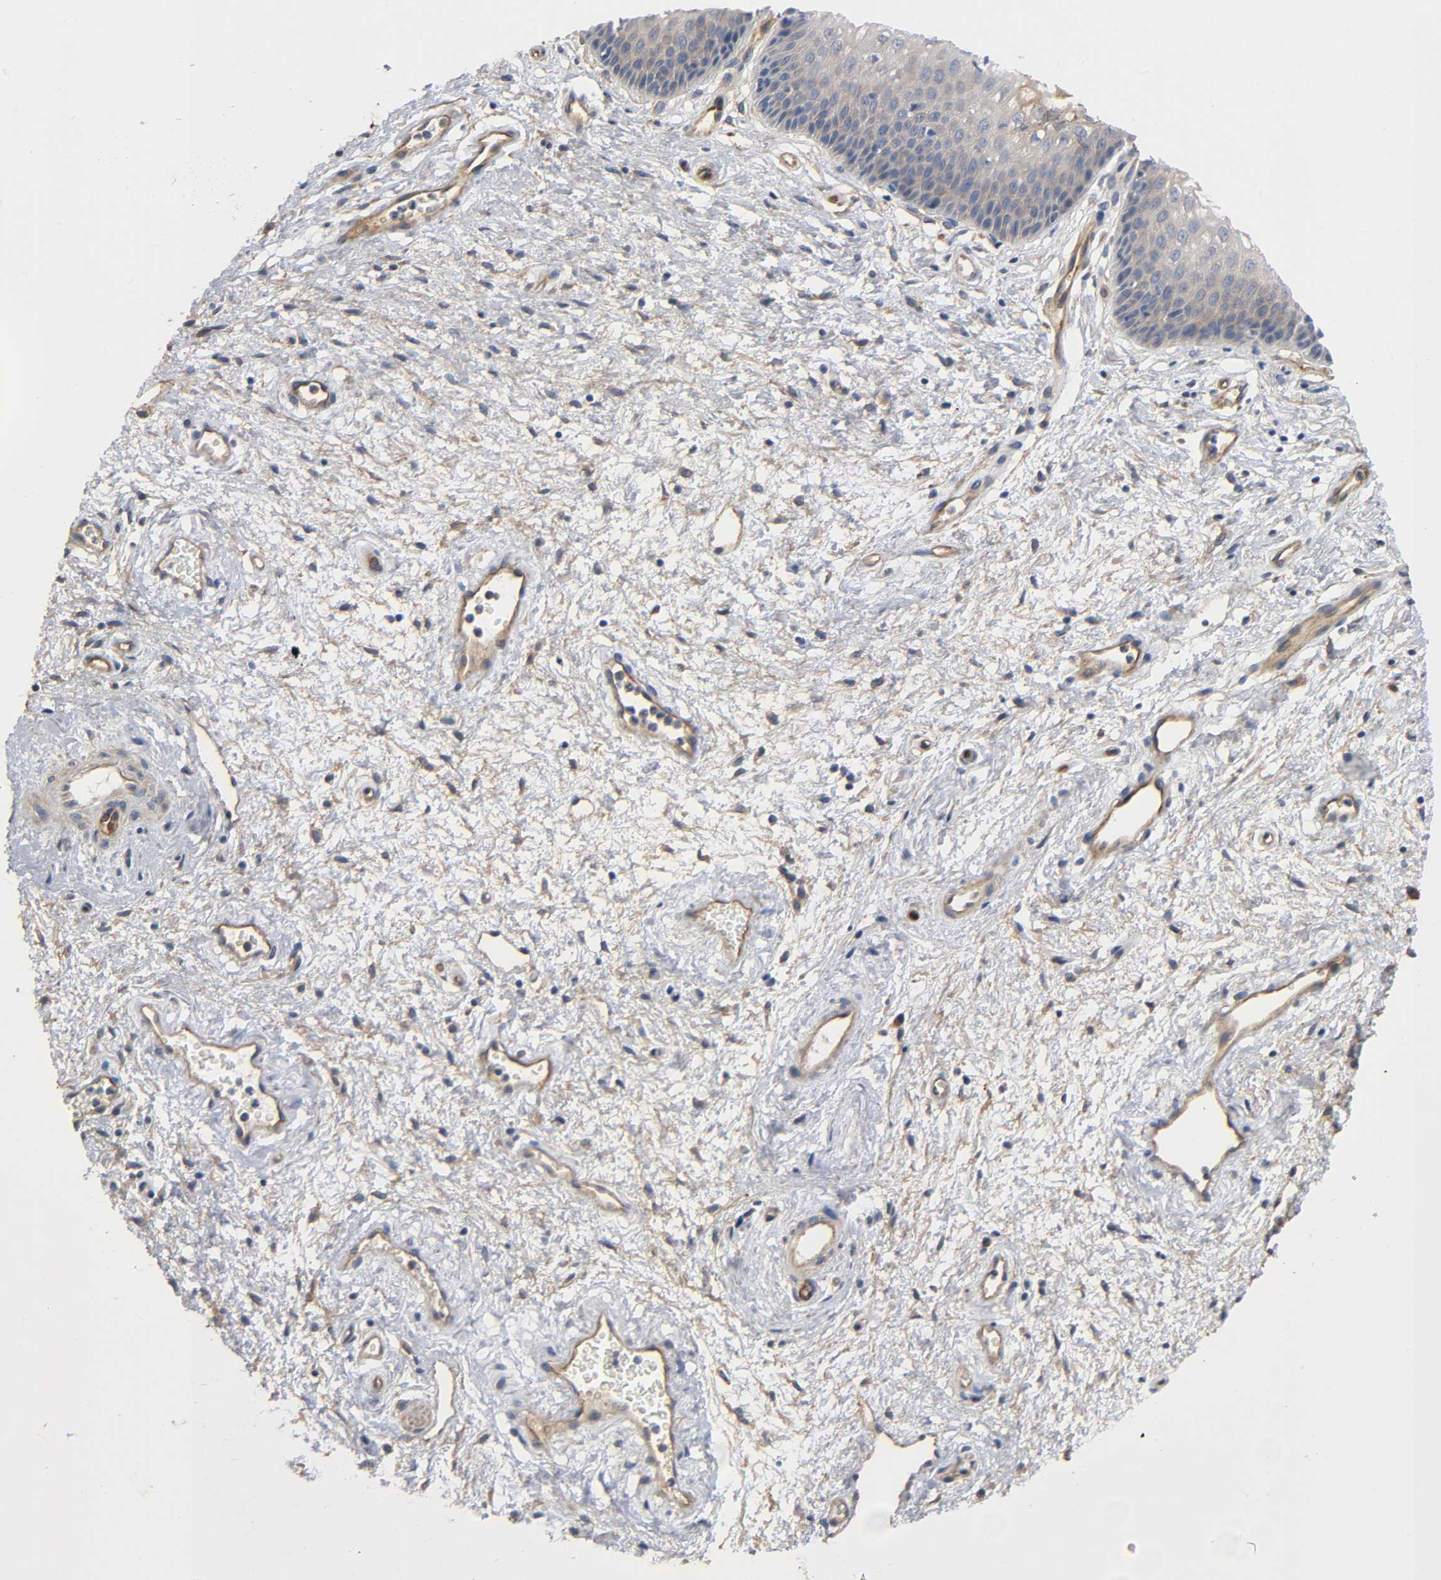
{"staining": {"intensity": "moderate", "quantity": ">75%", "location": "cytoplasmic/membranous"}, "tissue": "vagina", "cell_type": "Squamous epithelial cells", "image_type": "normal", "snomed": [{"axis": "morphology", "description": "Normal tissue, NOS"}, {"axis": "topography", "description": "Vagina"}], "caption": "This is a micrograph of immunohistochemistry (IHC) staining of normal vagina, which shows moderate expression in the cytoplasmic/membranous of squamous epithelial cells.", "gene": "MARS1", "patient": {"sex": "female", "age": 34}}